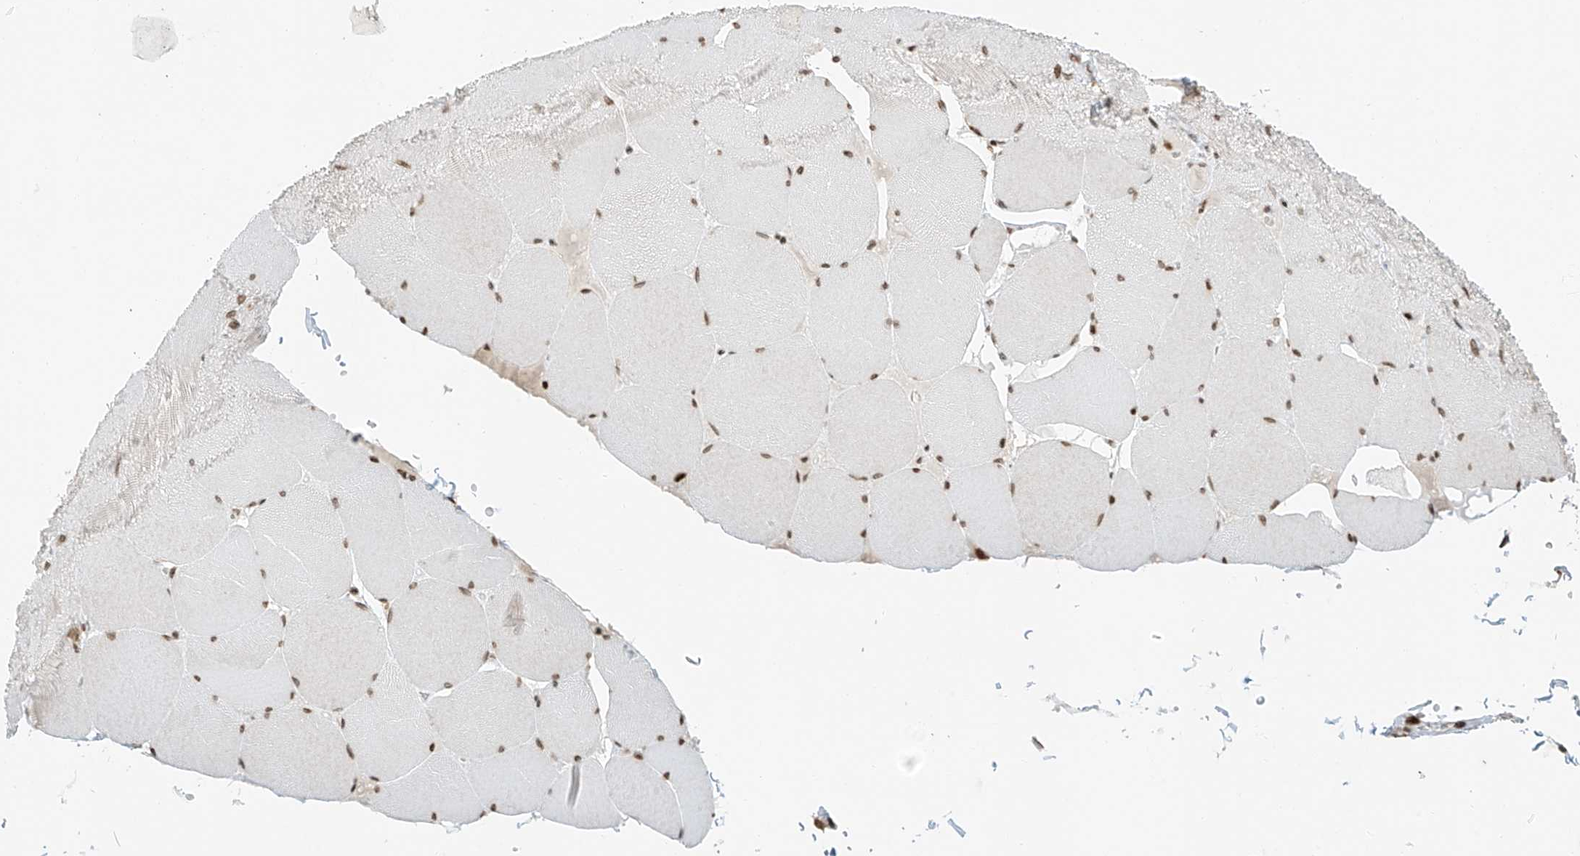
{"staining": {"intensity": "moderate", "quantity": ">75%", "location": "nuclear"}, "tissue": "skeletal muscle", "cell_type": "Myocytes", "image_type": "normal", "snomed": [{"axis": "morphology", "description": "Normal tissue, NOS"}, {"axis": "topography", "description": "Skeletal muscle"}, {"axis": "topography", "description": "Head-Neck"}], "caption": "DAB immunohistochemical staining of normal human skeletal muscle exhibits moderate nuclear protein positivity in approximately >75% of myocytes. Immunohistochemistry stains the protein in brown and the nuclei are stained blue.", "gene": "C17orf58", "patient": {"sex": "male", "age": 66}}